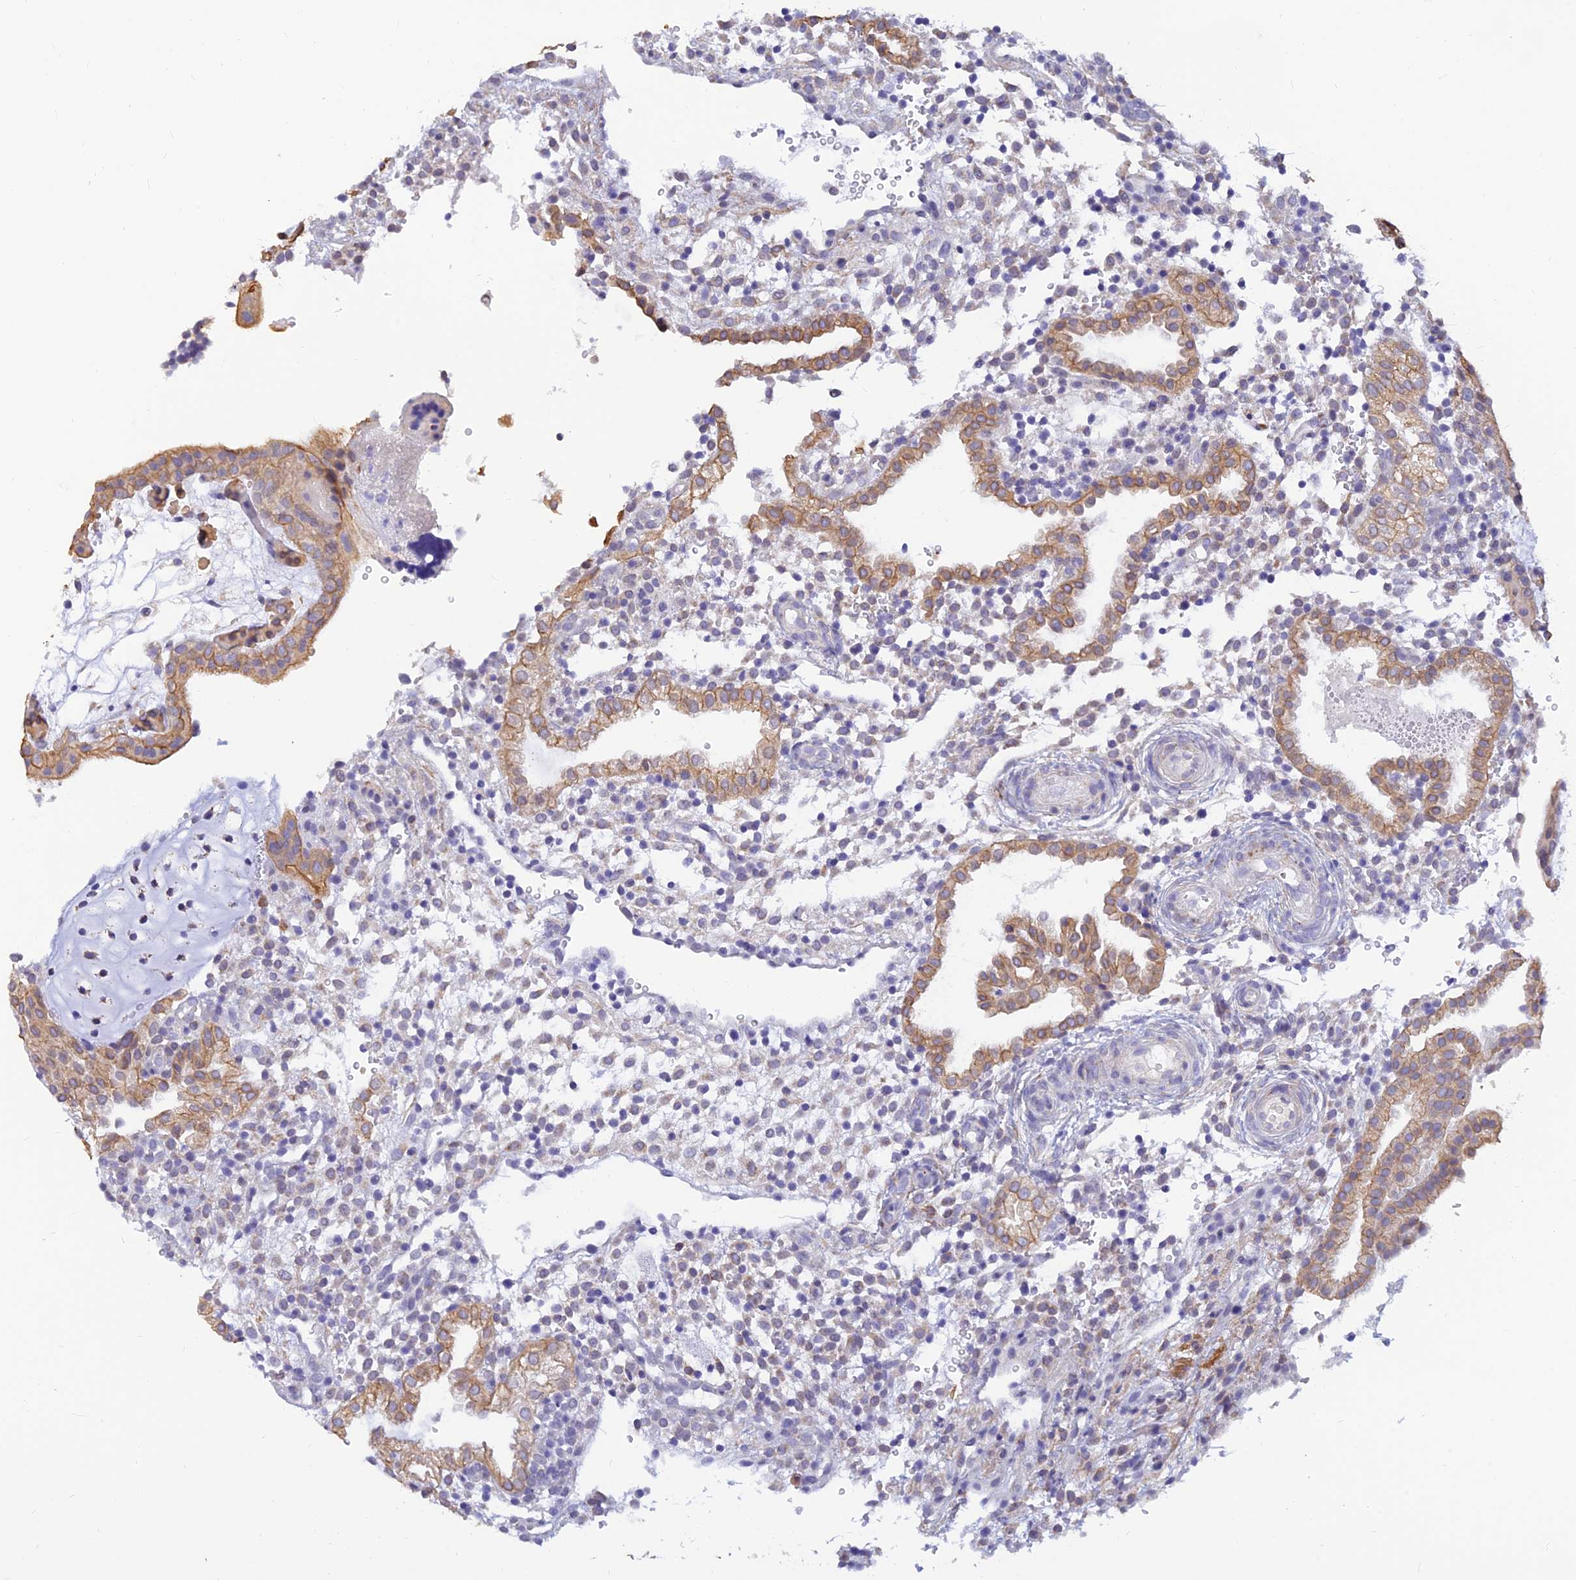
{"staining": {"intensity": "moderate", "quantity": "<25%", "location": "cytoplasmic/membranous"}, "tissue": "placenta", "cell_type": "Decidual cells", "image_type": "normal", "snomed": [{"axis": "morphology", "description": "Normal tissue, NOS"}, {"axis": "topography", "description": "Placenta"}], "caption": "An immunohistochemistry (IHC) image of benign tissue is shown. Protein staining in brown shows moderate cytoplasmic/membranous positivity in placenta within decidual cells.", "gene": "ALDH1L2", "patient": {"sex": "female", "age": 18}}